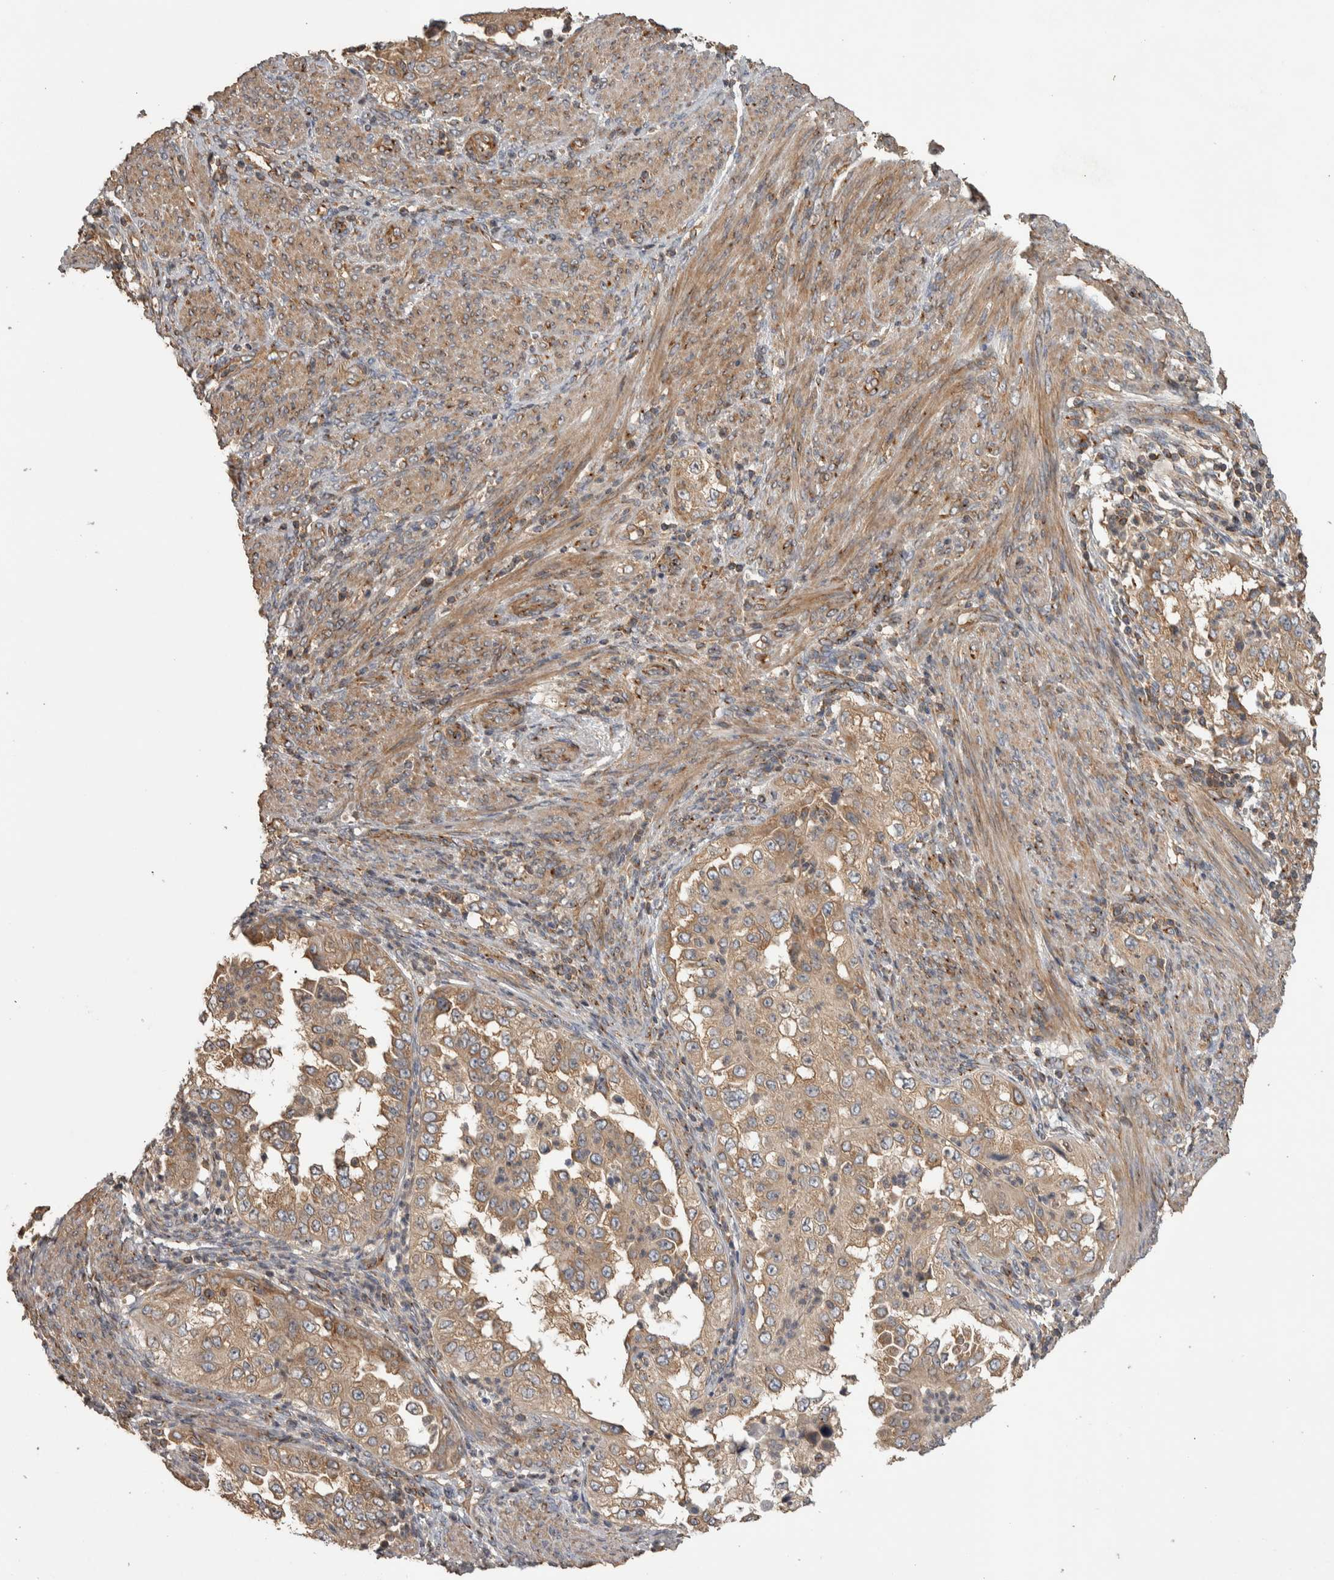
{"staining": {"intensity": "moderate", "quantity": ">75%", "location": "cytoplasmic/membranous"}, "tissue": "endometrial cancer", "cell_type": "Tumor cells", "image_type": "cancer", "snomed": [{"axis": "morphology", "description": "Adenocarcinoma, NOS"}, {"axis": "topography", "description": "Endometrium"}], "caption": "High-magnification brightfield microscopy of endometrial cancer (adenocarcinoma) stained with DAB (brown) and counterstained with hematoxylin (blue). tumor cells exhibit moderate cytoplasmic/membranous staining is seen in about>75% of cells.", "gene": "IFRD1", "patient": {"sex": "female", "age": 85}}